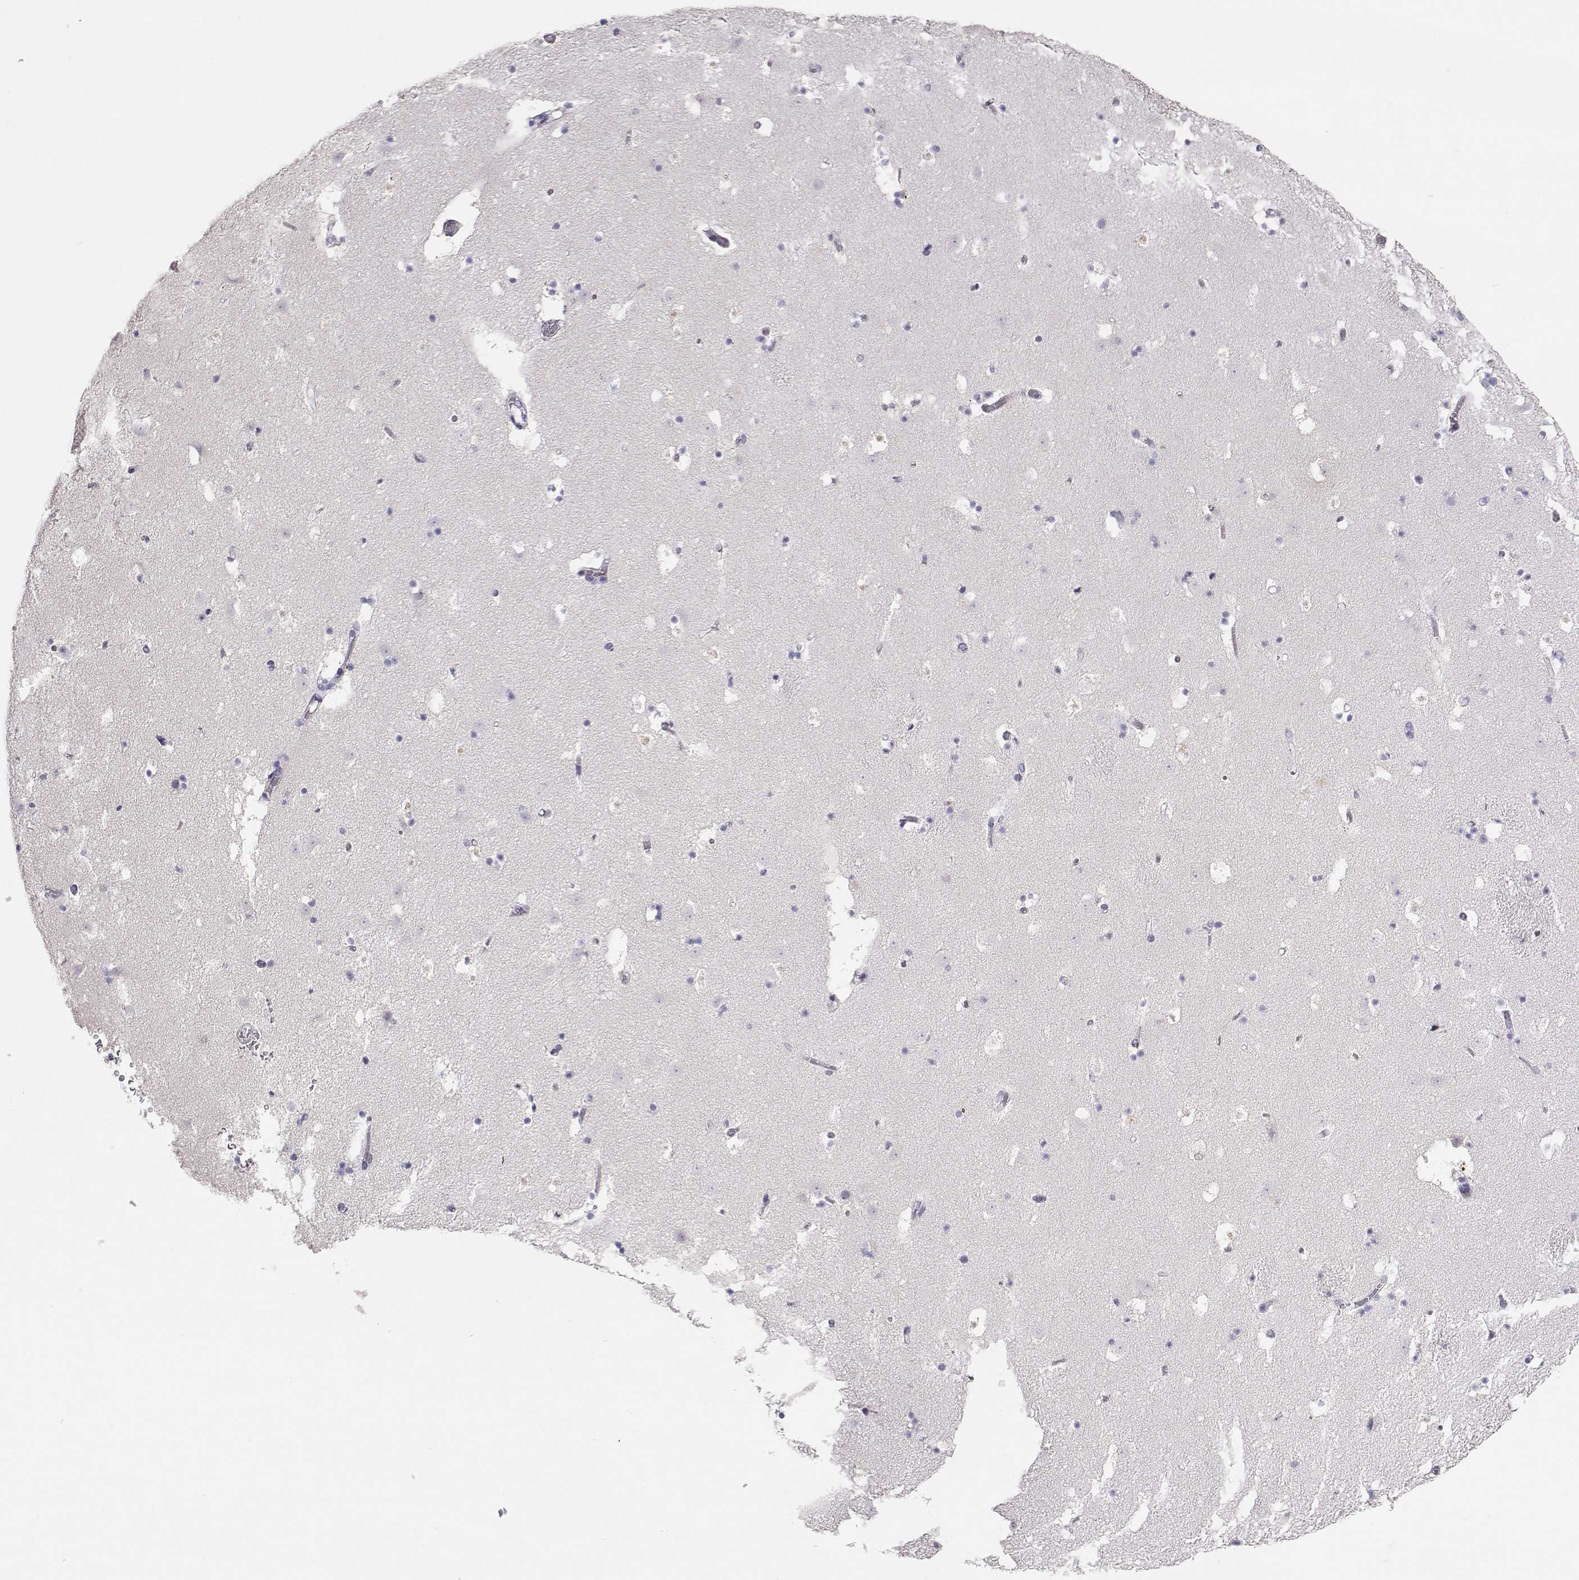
{"staining": {"intensity": "negative", "quantity": "none", "location": "none"}, "tissue": "caudate", "cell_type": "Glial cells", "image_type": "normal", "snomed": [{"axis": "morphology", "description": "Normal tissue, NOS"}, {"axis": "topography", "description": "Lateral ventricle wall"}], "caption": "Protein analysis of benign caudate demonstrates no significant staining in glial cells.", "gene": "CDHR1", "patient": {"sex": "female", "age": 42}}